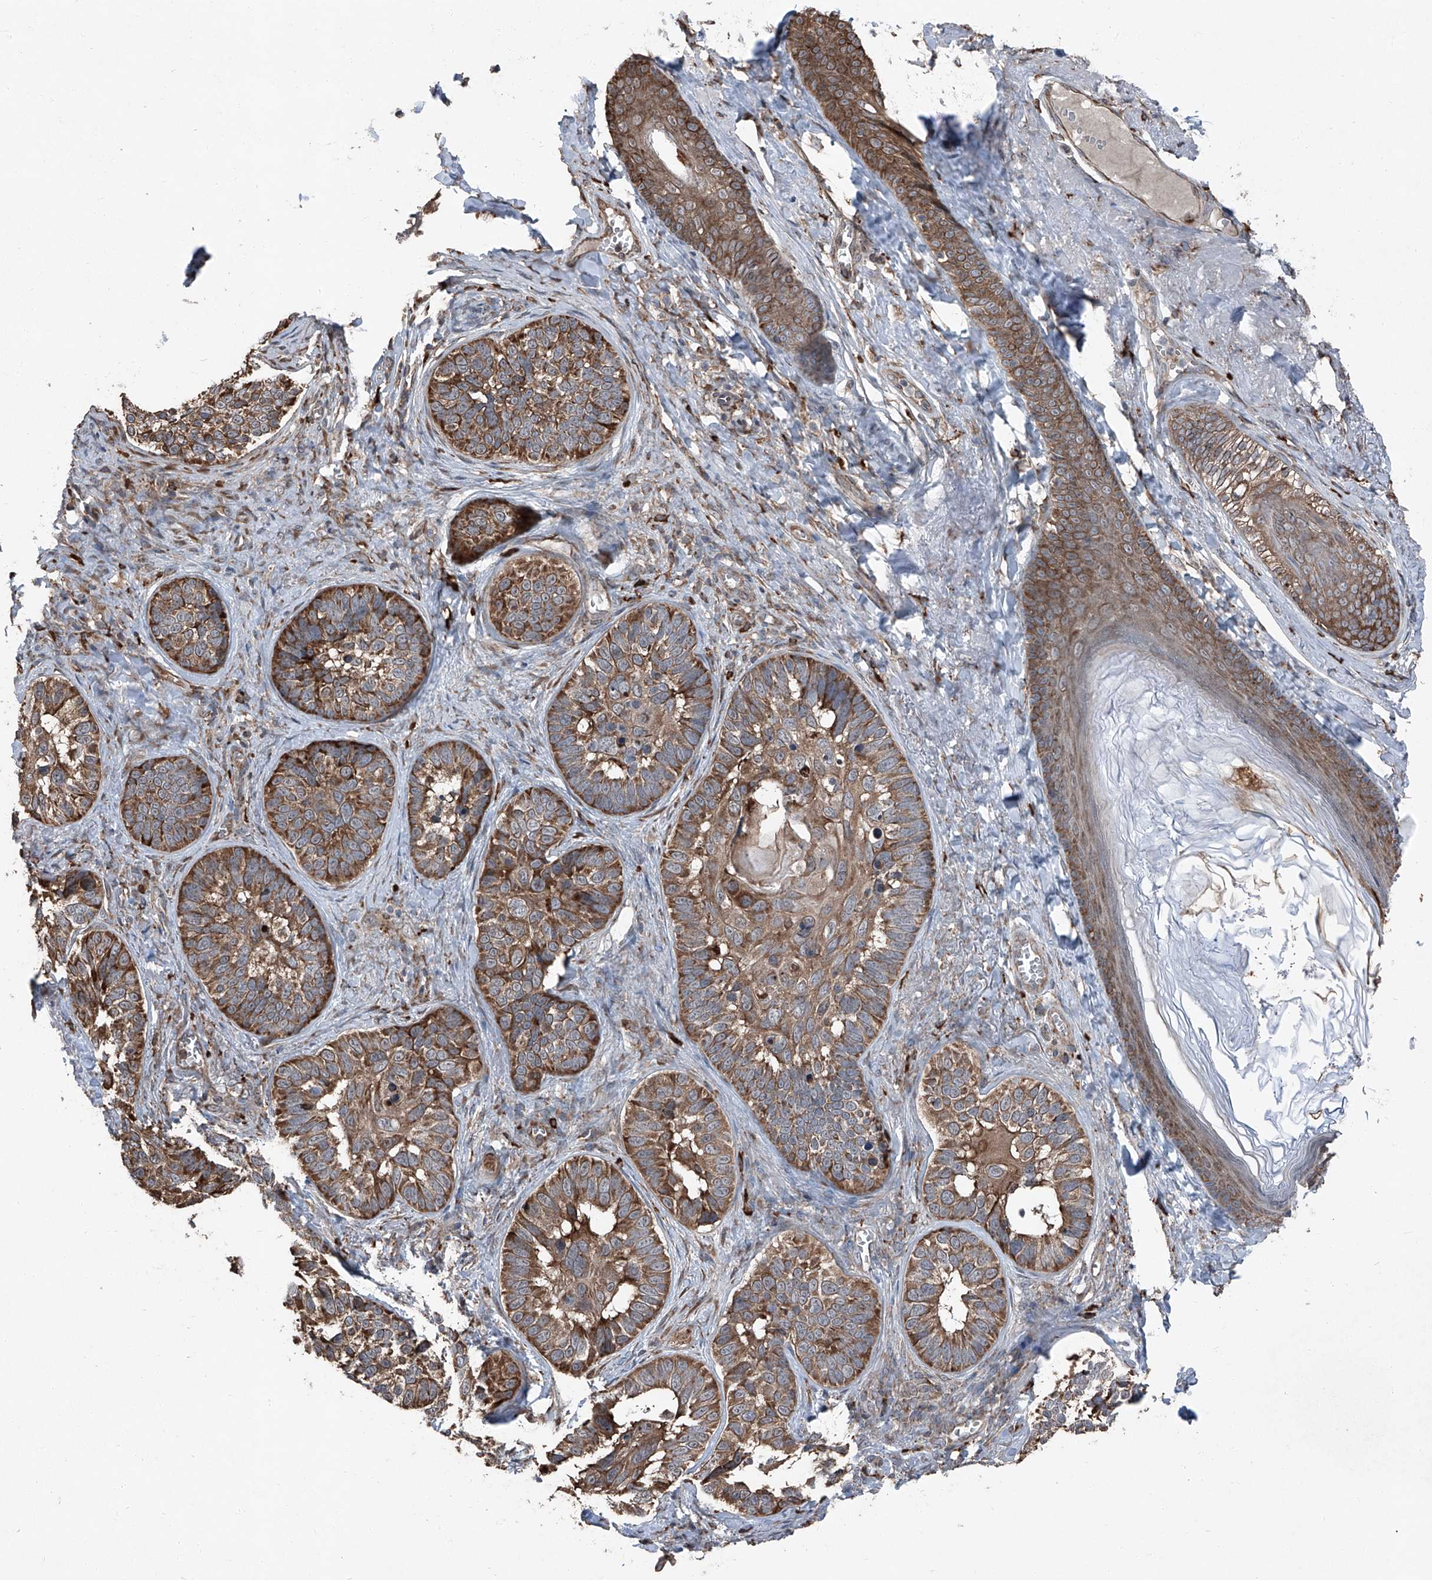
{"staining": {"intensity": "moderate", "quantity": ">75%", "location": "cytoplasmic/membranous"}, "tissue": "skin cancer", "cell_type": "Tumor cells", "image_type": "cancer", "snomed": [{"axis": "morphology", "description": "Basal cell carcinoma"}, {"axis": "topography", "description": "Skin"}], "caption": "Protein analysis of basal cell carcinoma (skin) tissue shows moderate cytoplasmic/membranous positivity in approximately >75% of tumor cells. (IHC, brightfield microscopy, high magnification).", "gene": "LIMK1", "patient": {"sex": "male", "age": 62}}